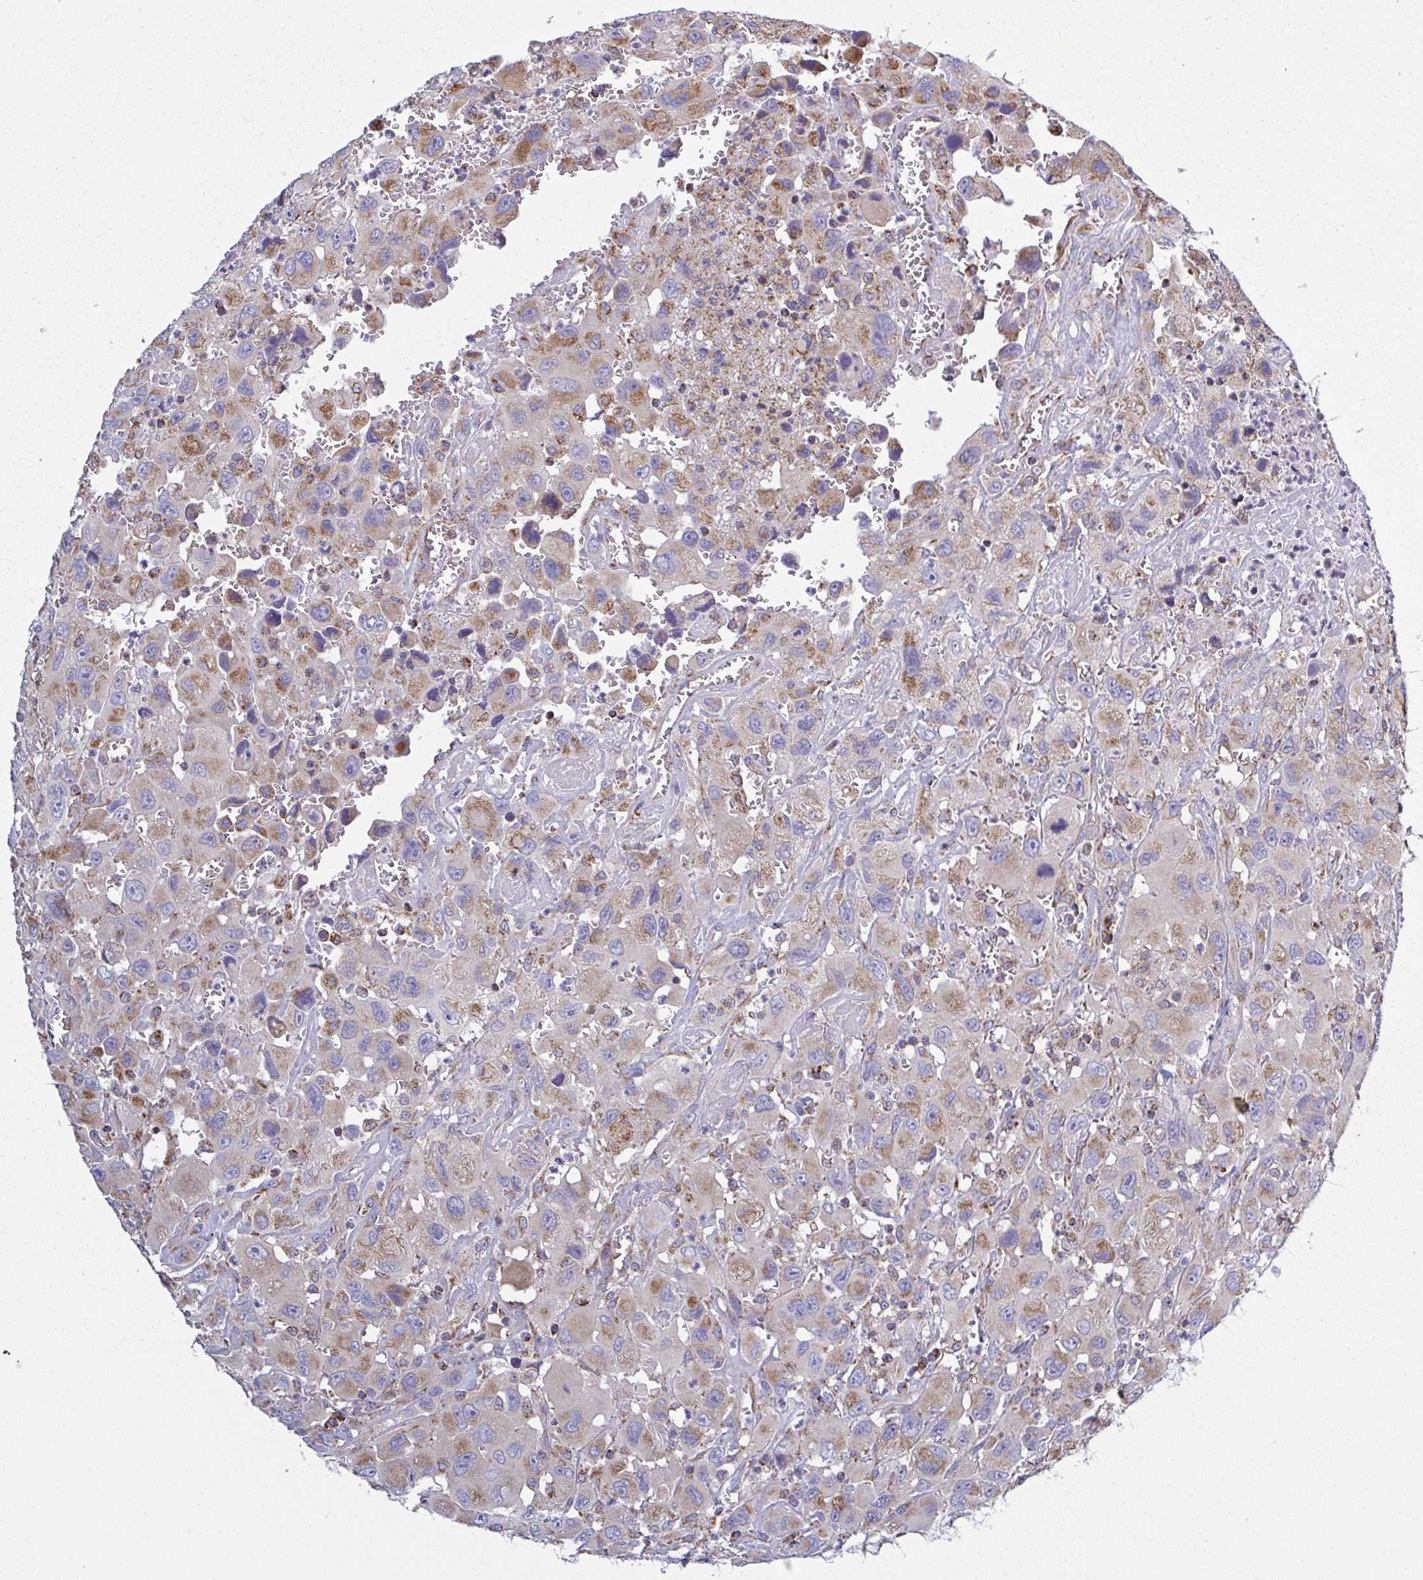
{"staining": {"intensity": "moderate", "quantity": "25%-75%", "location": "cytoplasmic/membranous"}, "tissue": "head and neck cancer", "cell_type": "Tumor cells", "image_type": "cancer", "snomed": [{"axis": "morphology", "description": "Squamous cell carcinoma, NOS"}, {"axis": "morphology", "description": "Squamous cell carcinoma, metastatic, NOS"}, {"axis": "topography", "description": "Oral tissue"}, {"axis": "topography", "description": "Head-Neck"}], "caption": "Head and neck cancer tissue displays moderate cytoplasmic/membranous expression in about 25%-75% of tumor cells, visualized by immunohistochemistry. (DAB (3,3'-diaminobenzidine) IHC, brown staining for protein, blue staining for nuclei).", "gene": "CSDE1", "patient": {"sex": "female", "age": 85}}